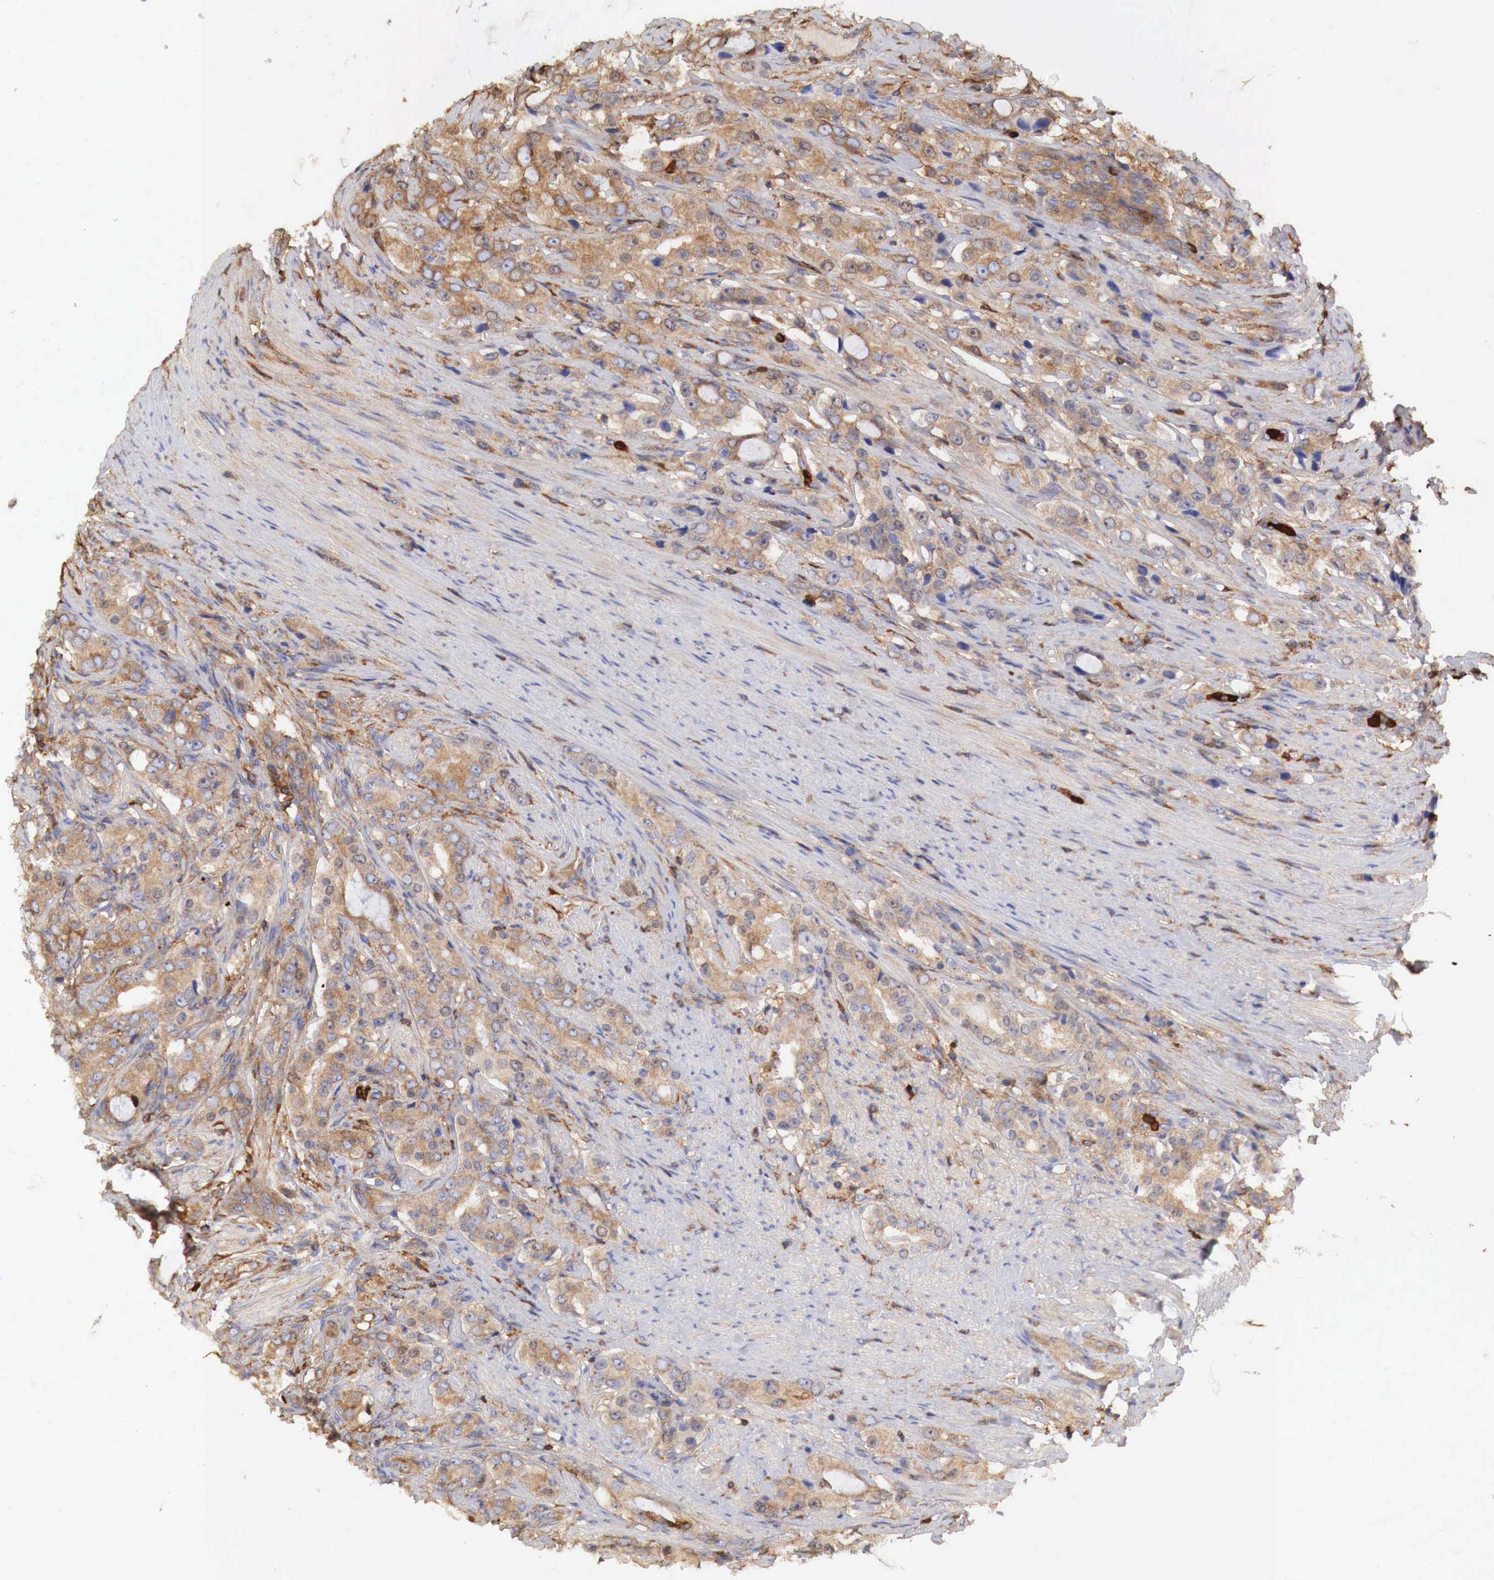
{"staining": {"intensity": "weak", "quantity": ">75%", "location": "cytoplasmic/membranous"}, "tissue": "prostate cancer", "cell_type": "Tumor cells", "image_type": "cancer", "snomed": [{"axis": "morphology", "description": "Adenocarcinoma, Medium grade"}, {"axis": "topography", "description": "Prostate"}], "caption": "Human prostate cancer stained with a brown dye shows weak cytoplasmic/membranous positive positivity in about >75% of tumor cells.", "gene": "G6PD", "patient": {"sex": "male", "age": 72}}